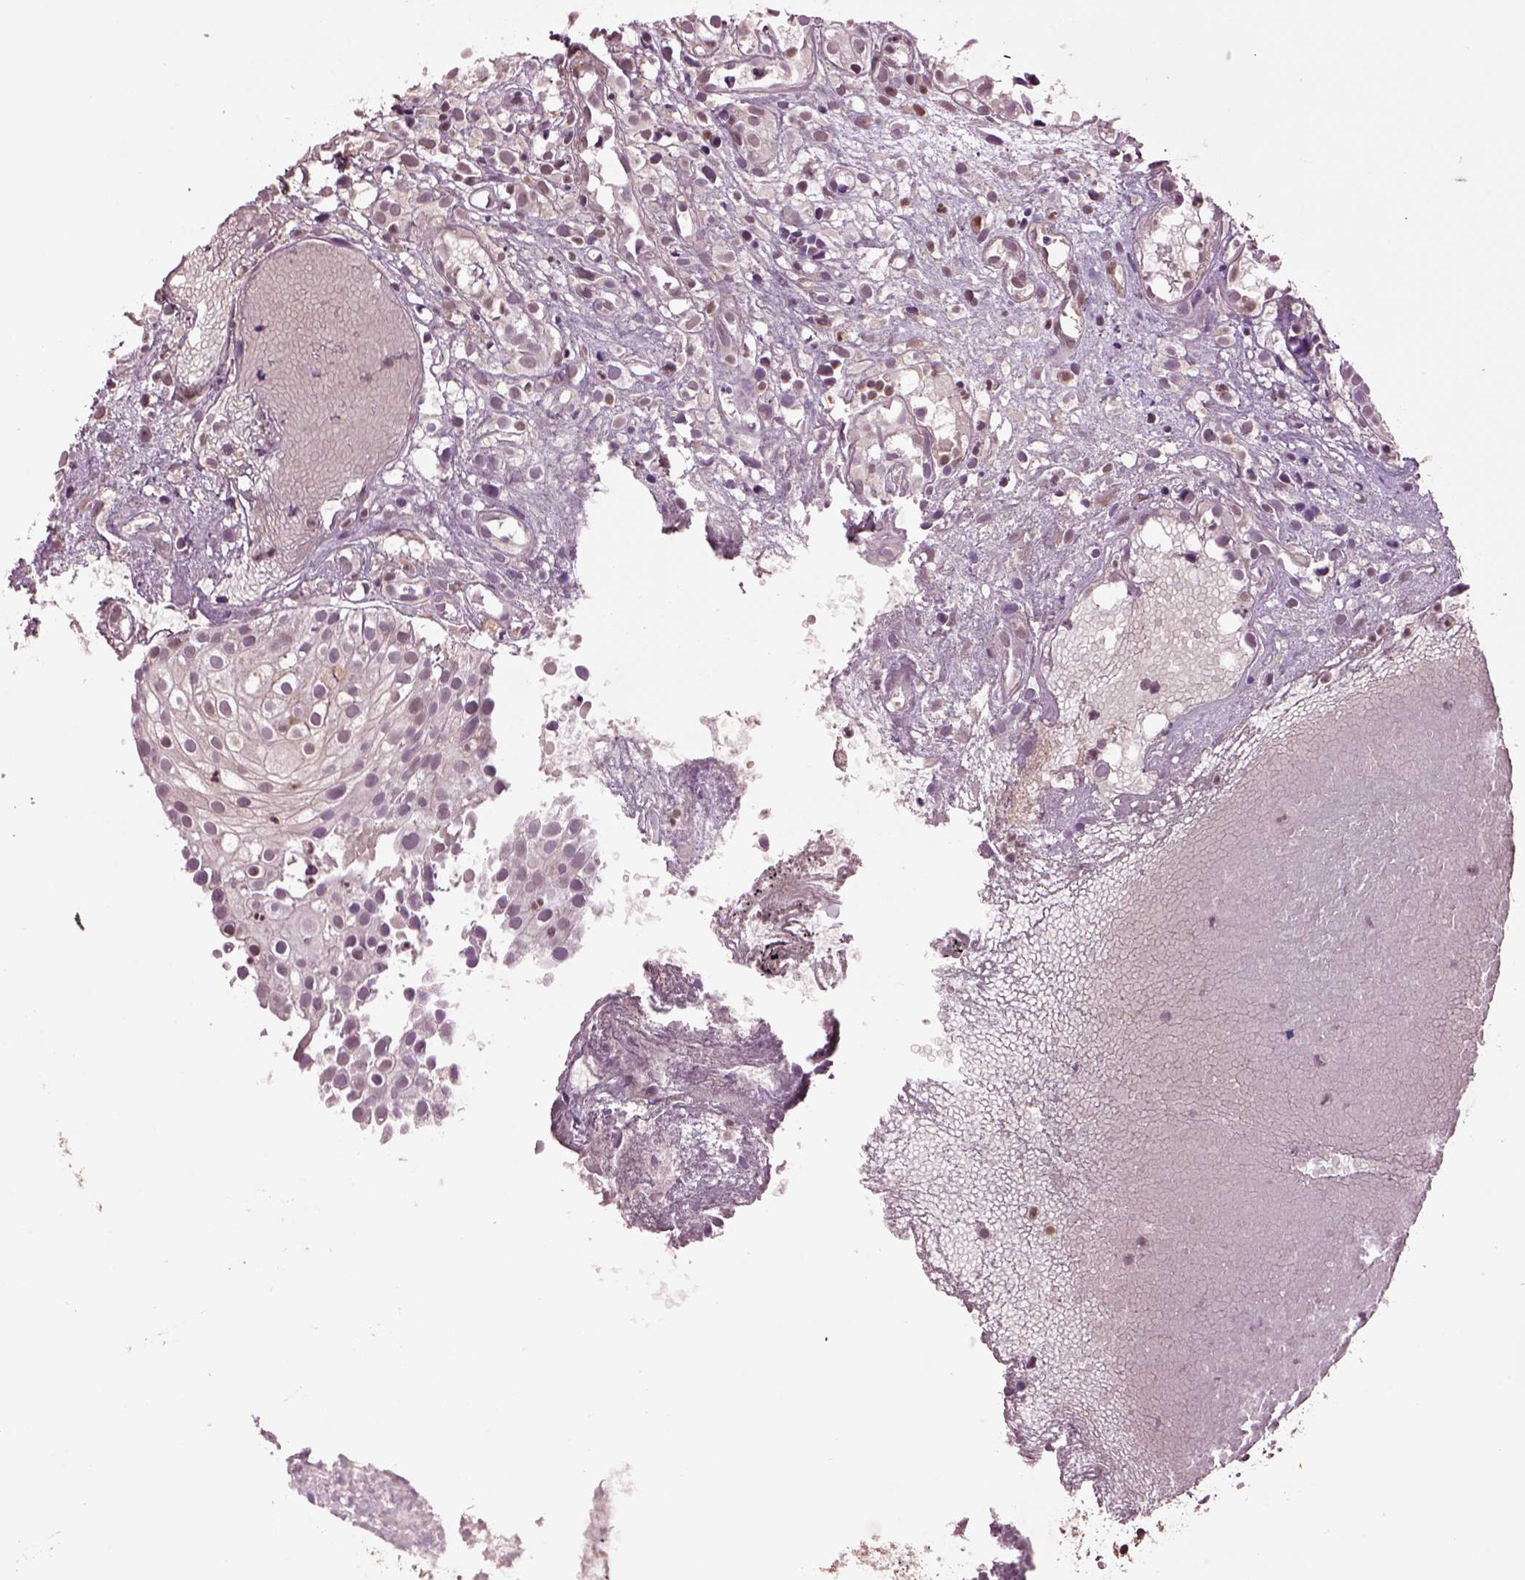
{"staining": {"intensity": "moderate", "quantity": "<25%", "location": "cytoplasmic/membranous,nuclear"}, "tissue": "prostate cancer", "cell_type": "Tumor cells", "image_type": "cancer", "snomed": [{"axis": "morphology", "description": "Adenocarcinoma, High grade"}, {"axis": "topography", "description": "Prostate"}], "caption": "High-grade adenocarcinoma (prostate) tissue shows moderate cytoplasmic/membranous and nuclear positivity in about <25% of tumor cells", "gene": "MDP1", "patient": {"sex": "male", "age": 79}}